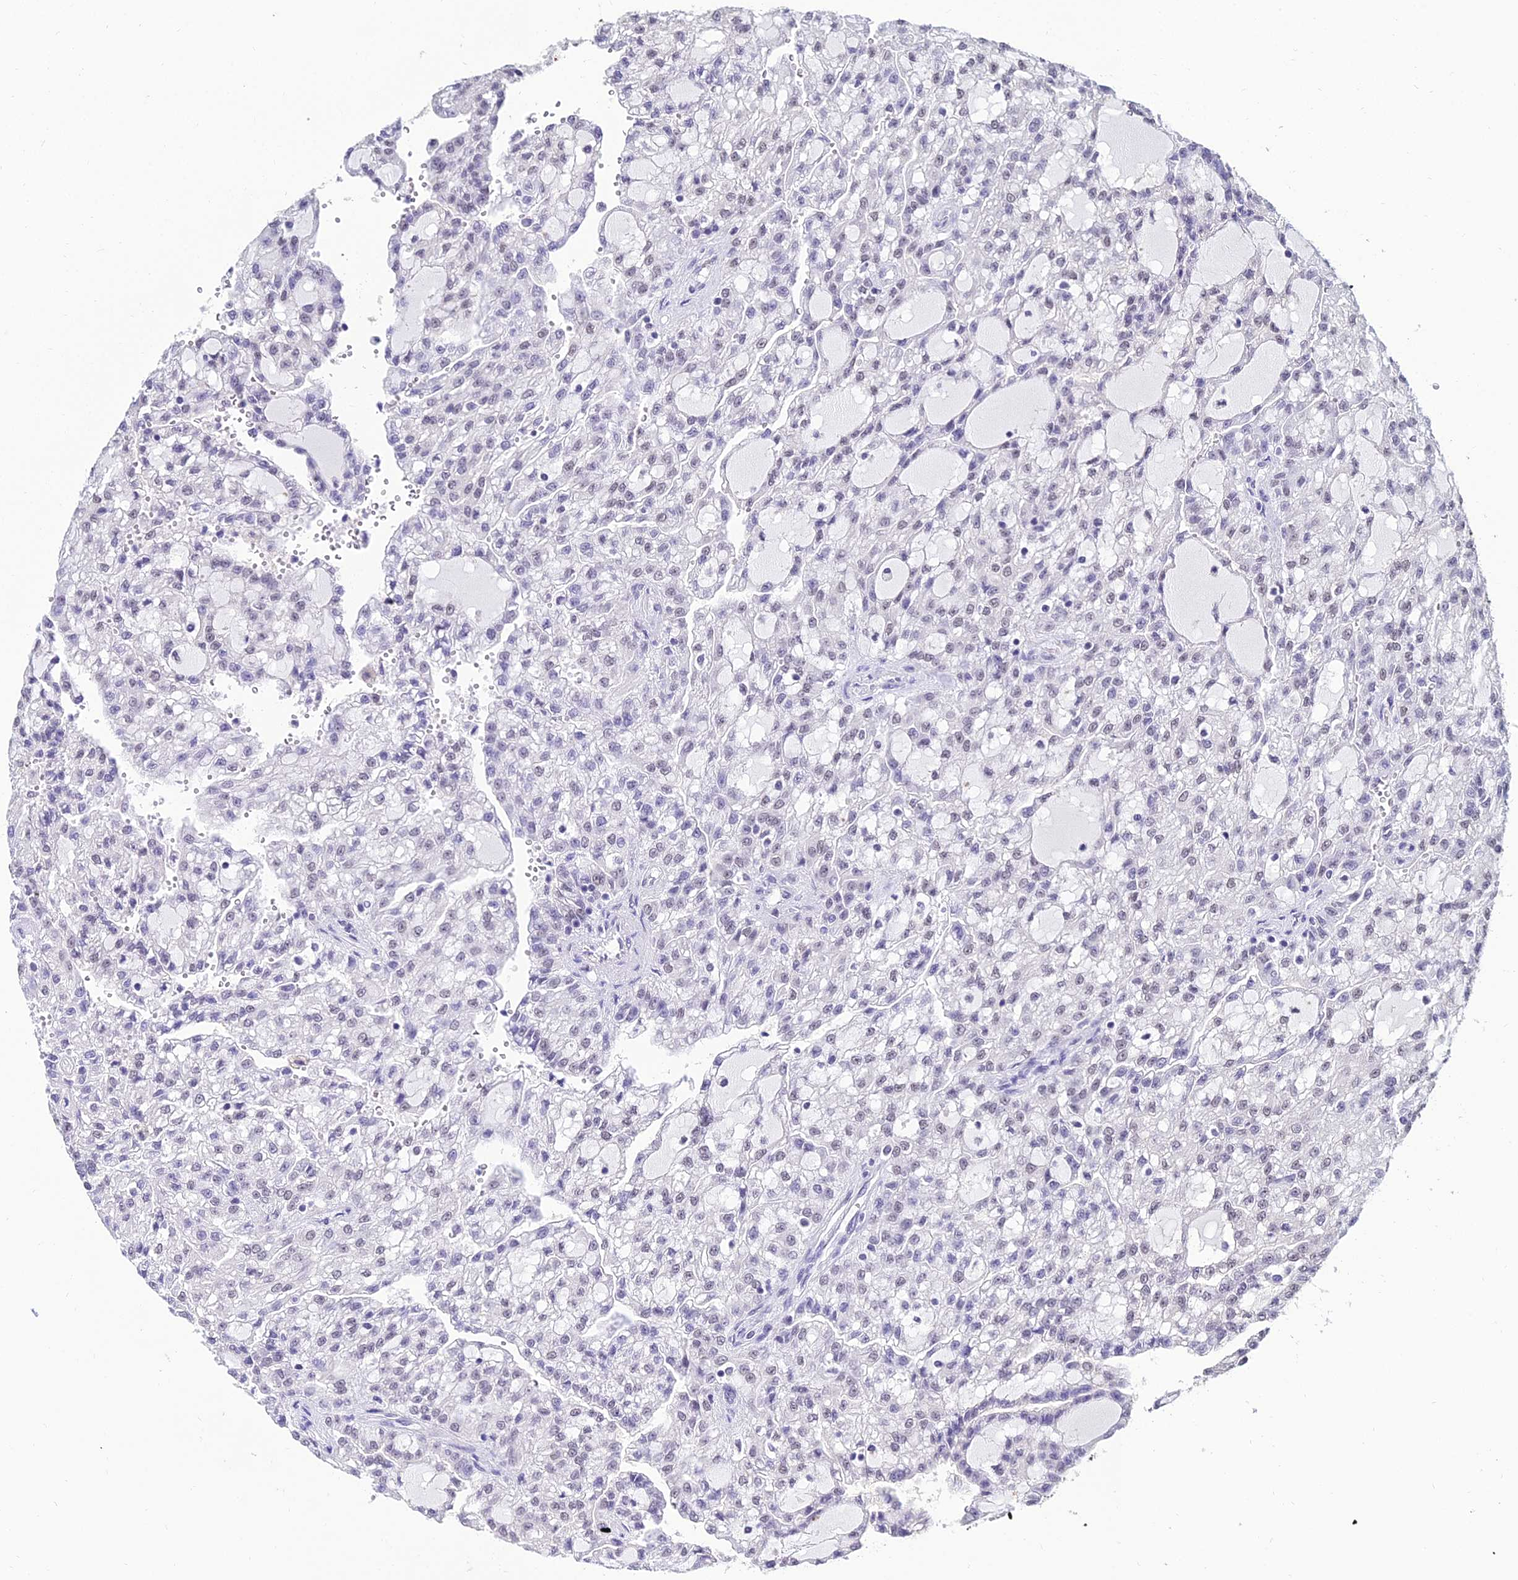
{"staining": {"intensity": "negative", "quantity": "none", "location": "none"}, "tissue": "renal cancer", "cell_type": "Tumor cells", "image_type": "cancer", "snomed": [{"axis": "morphology", "description": "Adenocarcinoma, NOS"}, {"axis": "topography", "description": "Kidney"}], "caption": "Immunohistochemistry photomicrograph of human adenocarcinoma (renal) stained for a protein (brown), which reveals no positivity in tumor cells.", "gene": "PPP4R2", "patient": {"sex": "male", "age": 63}}